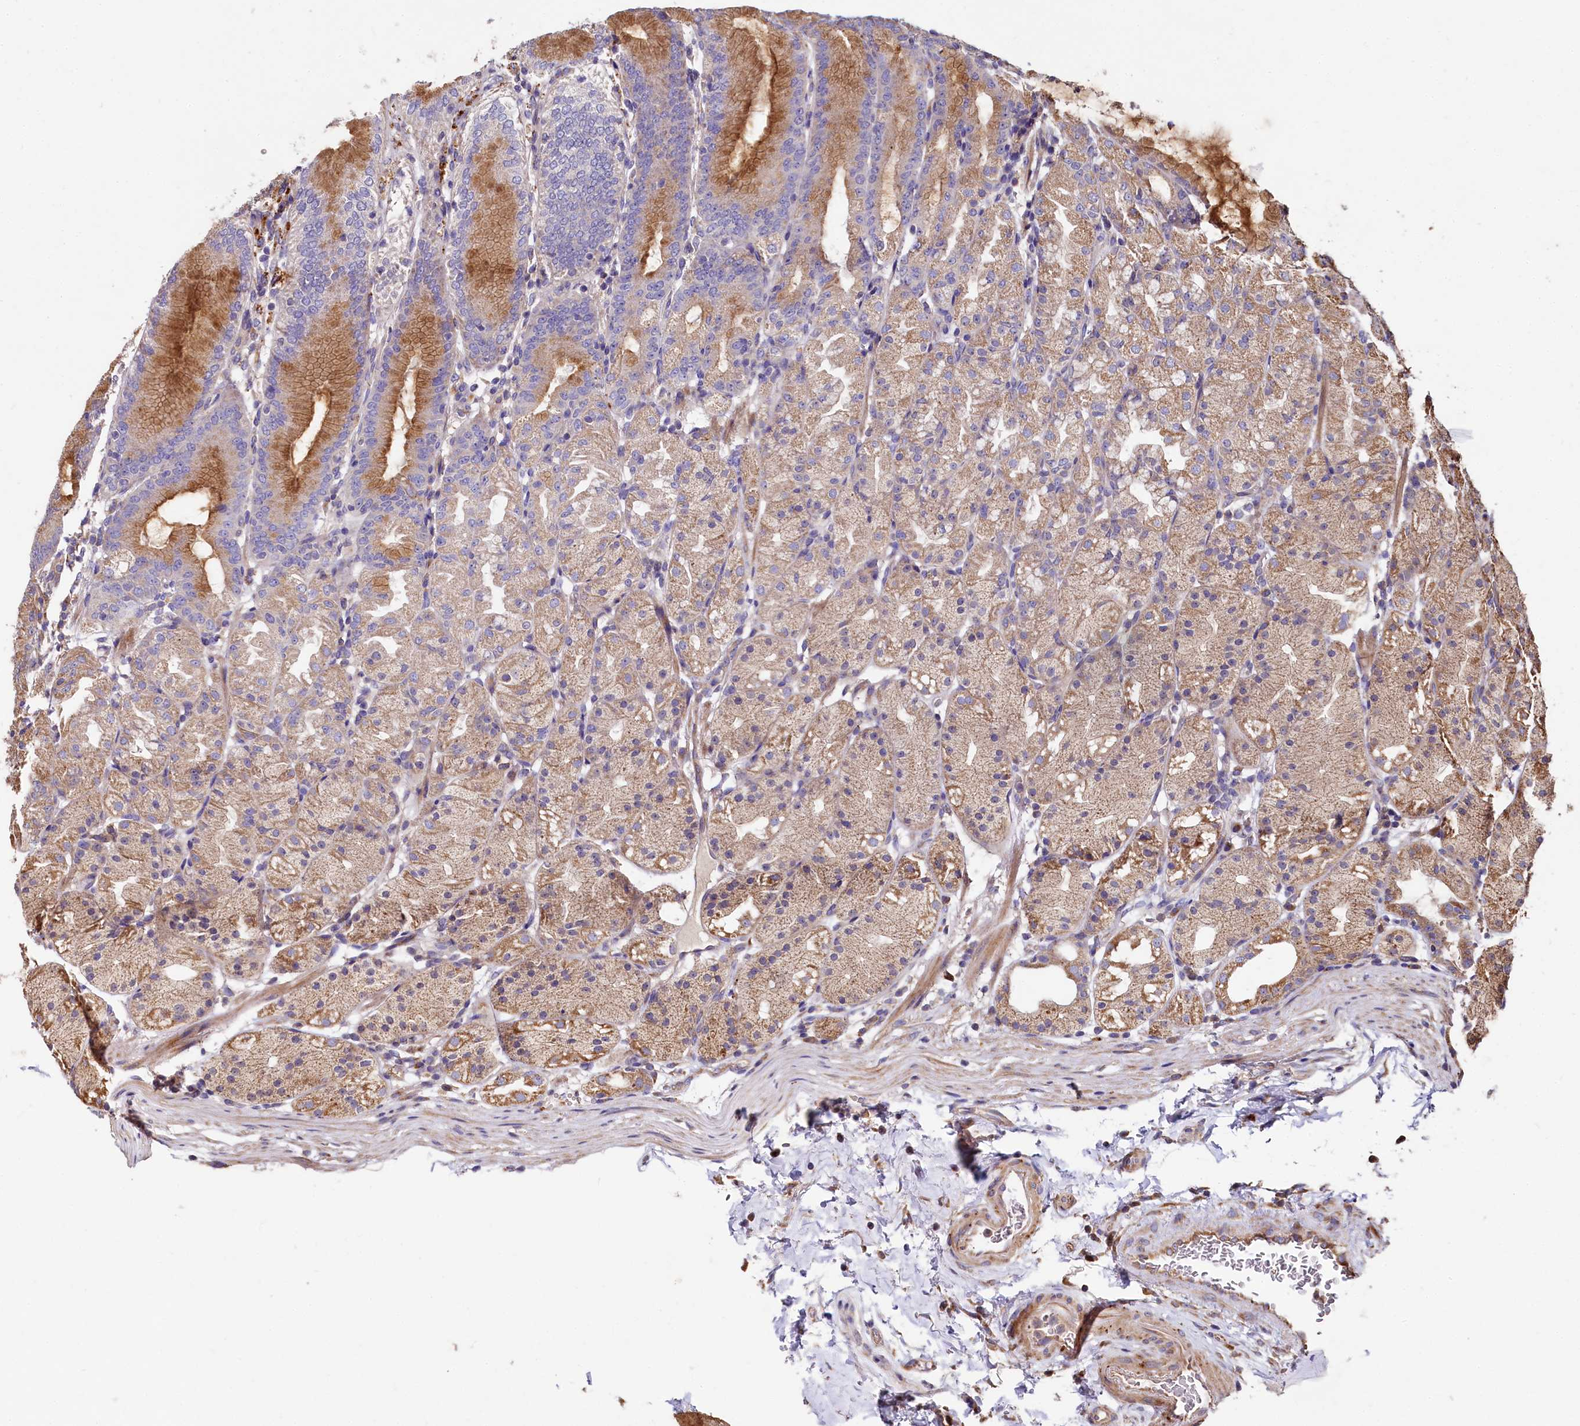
{"staining": {"intensity": "strong", "quantity": "25%-75%", "location": "cytoplasmic/membranous"}, "tissue": "stomach", "cell_type": "Glandular cells", "image_type": "normal", "snomed": [{"axis": "morphology", "description": "Normal tissue, NOS"}, {"axis": "topography", "description": "Stomach, upper"}], "caption": "Strong cytoplasmic/membranous positivity for a protein is seen in approximately 25%-75% of glandular cells of unremarkable stomach using immunohistochemistry (IHC).", "gene": "SPRYD3", "patient": {"sex": "male", "age": 48}}